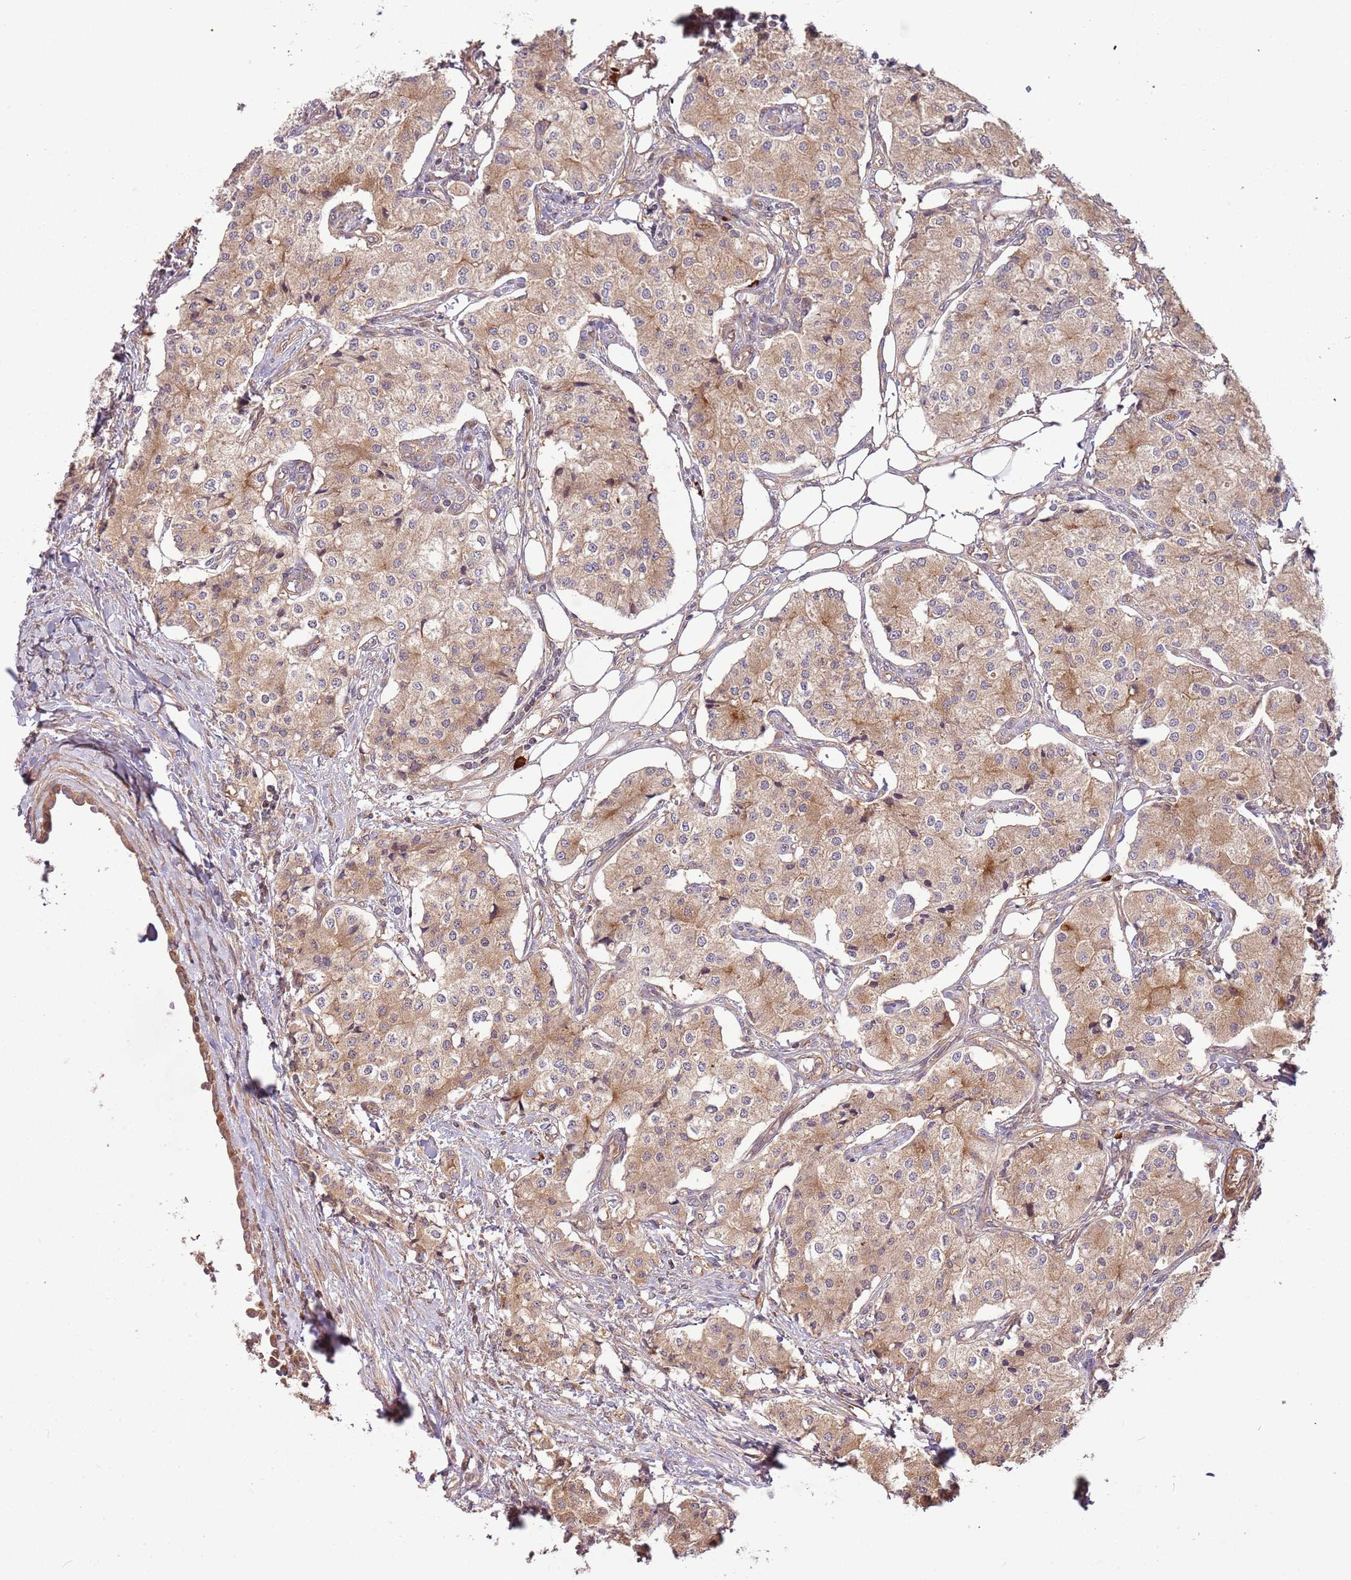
{"staining": {"intensity": "moderate", "quantity": ">75%", "location": "cytoplasmic/membranous"}, "tissue": "carcinoid", "cell_type": "Tumor cells", "image_type": "cancer", "snomed": [{"axis": "morphology", "description": "Carcinoid, malignant, NOS"}, {"axis": "topography", "description": "Colon"}], "caption": "Moderate cytoplasmic/membranous staining for a protein is present in approximately >75% of tumor cells of malignant carcinoid using immunohistochemistry.", "gene": "RNF128", "patient": {"sex": "female", "age": 52}}